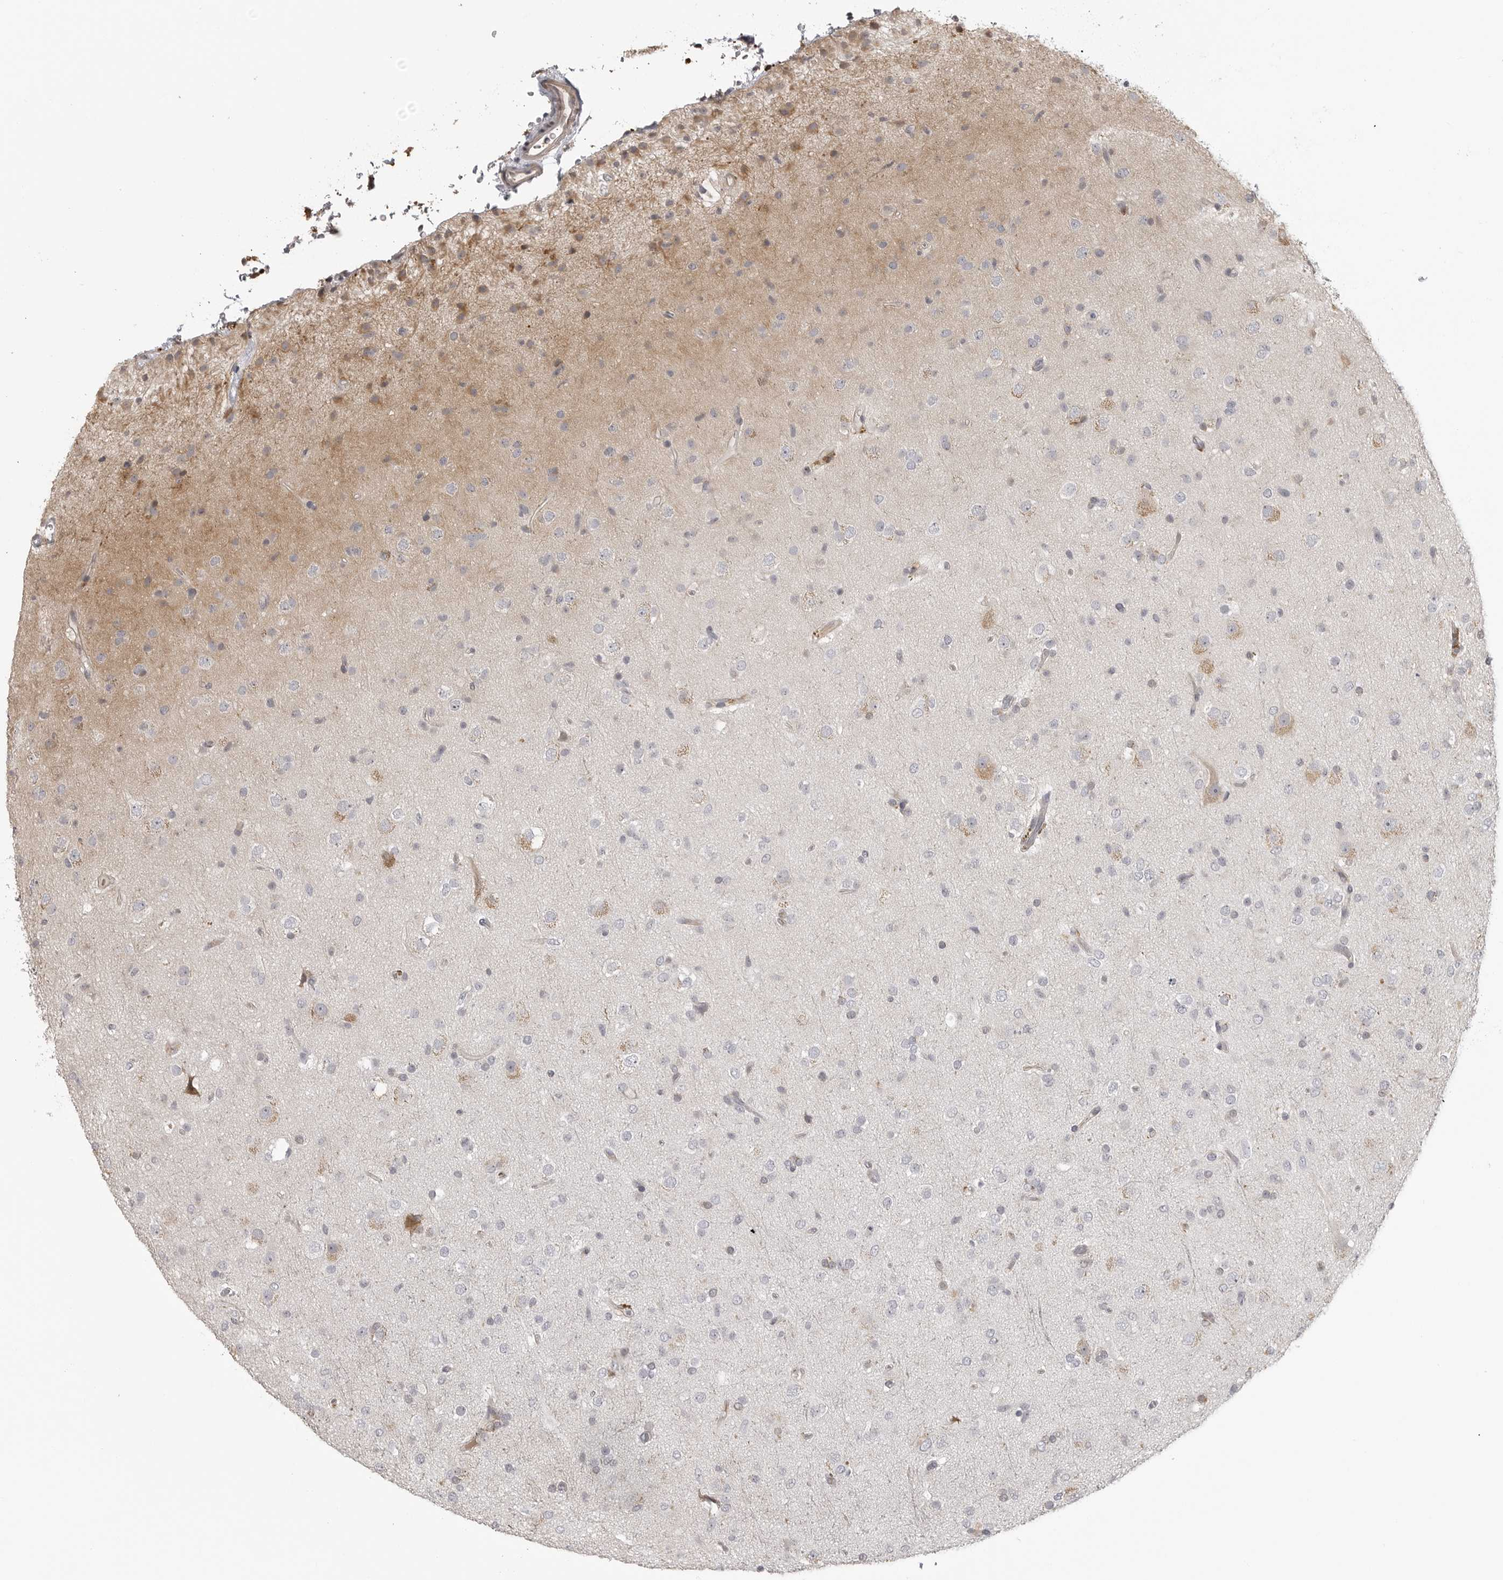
{"staining": {"intensity": "negative", "quantity": "none", "location": "none"}, "tissue": "glioma", "cell_type": "Tumor cells", "image_type": "cancer", "snomed": [{"axis": "morphology", "description": "Glioma, malignant, Low grade"}, {"axis": "topography", "description": "Brain"}], "caption": "This histopathology image is of glioma stained with immunohistochemistry to label a protein in brown with the nuclei are counter-stained blue. There is no expression in tumor cells.", "gene": "IDO1", "patient": {"sex": "male", "age": 65}}